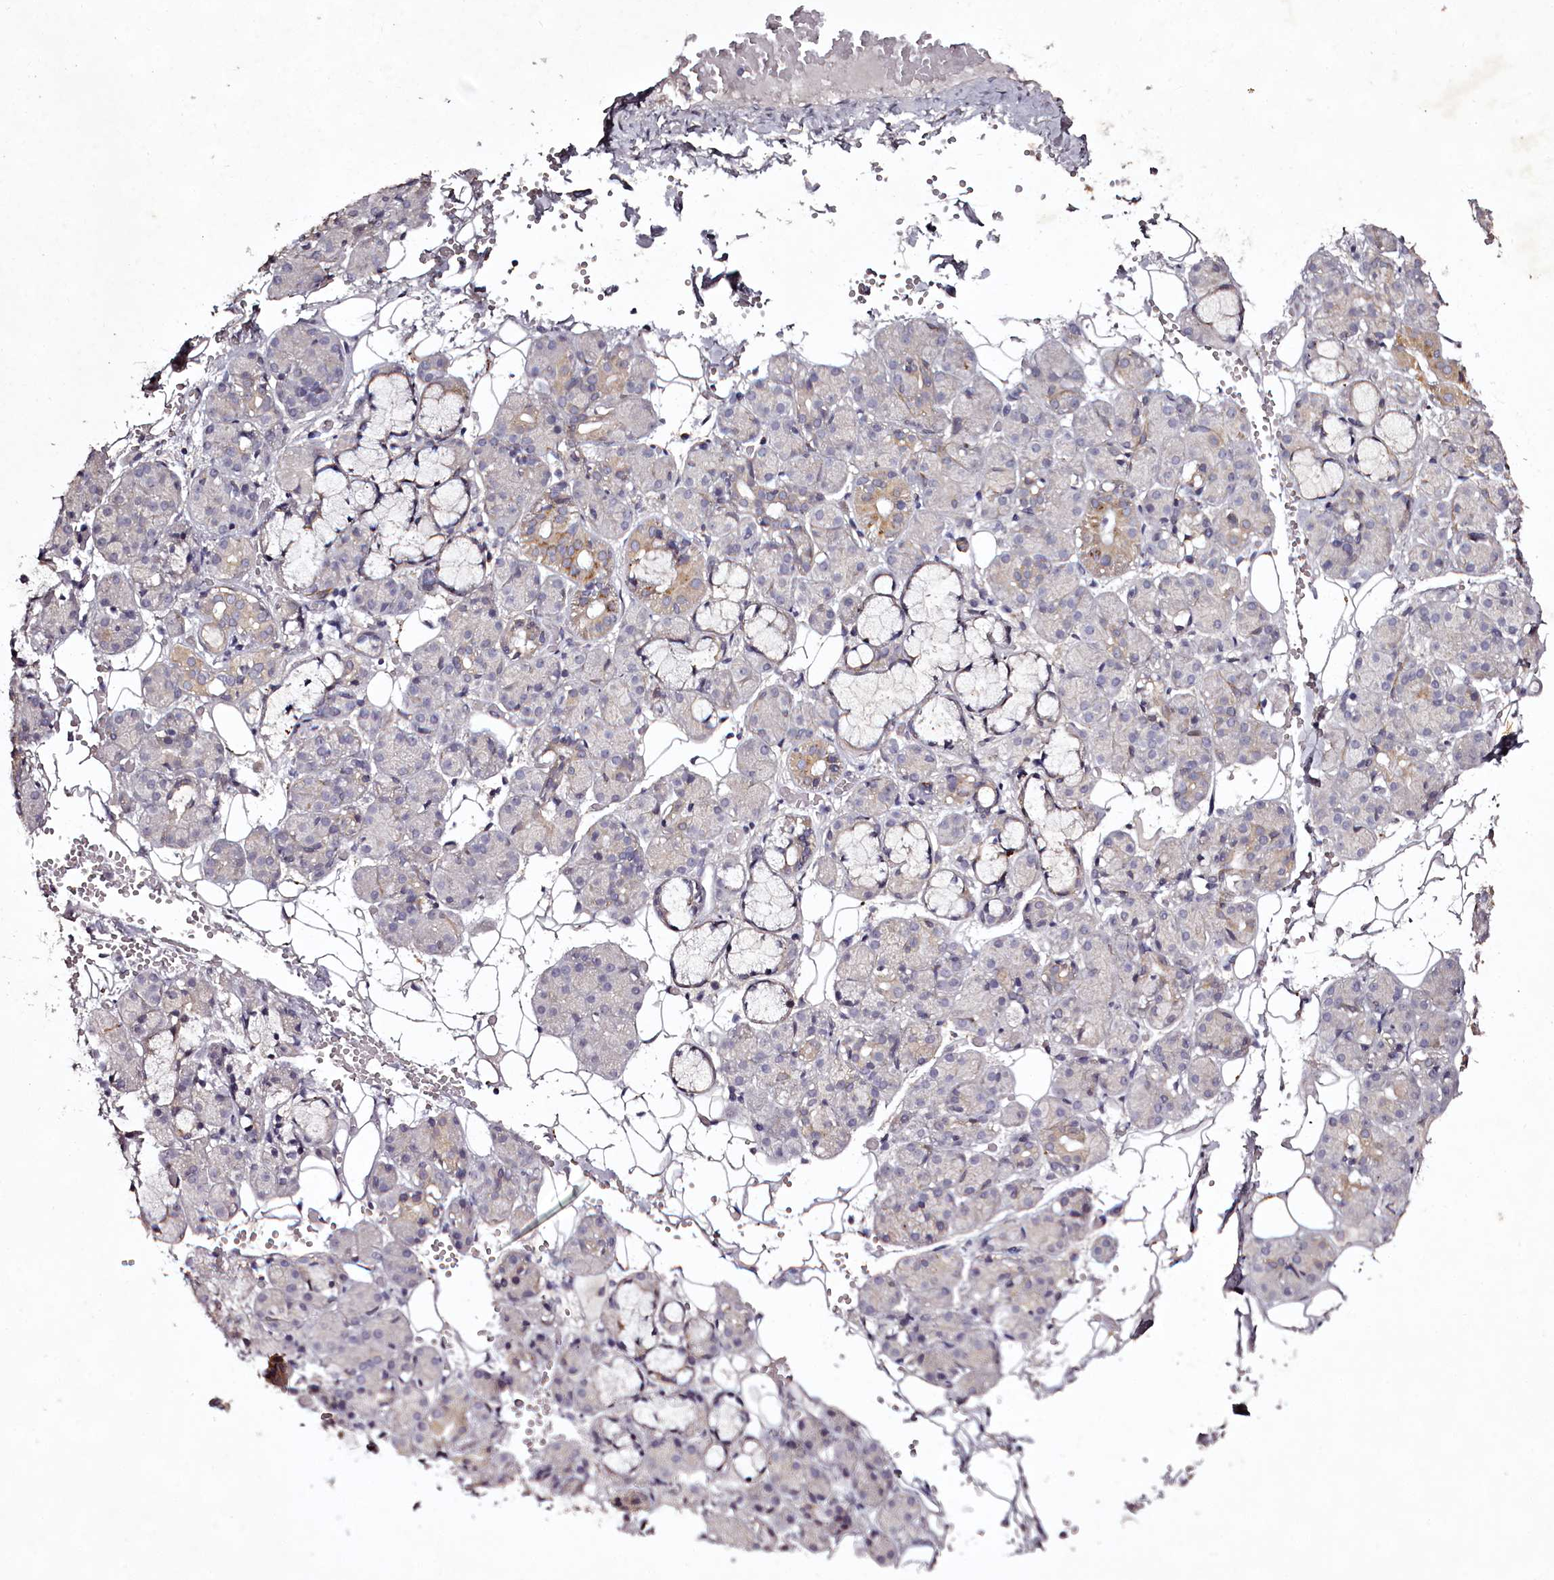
{"staining": {"intensity": "moderate", "quantity": "<25%", "location": "cytoplasmic/membranous"}, "tissue": "salivary gland", "cell_type": "Glandular cells", "image_type": "normal", "snomed": [{"axis": "morphology", "description": "Normal tissue, NOS"}, {"axis": "topography", "description": "Salivary gland"}], "caption": "Glandular cells reveal low levels of moderate cytoplasmic/membranous expression in approximately <25% of cells in normal human salivary gland. (DAB (3,3'-diaminobenzidine) = brown stain, brightfield microscopy at high magnification).", "gene": "RBMXL2", "patient": {"sex": "male", "age": 63}}